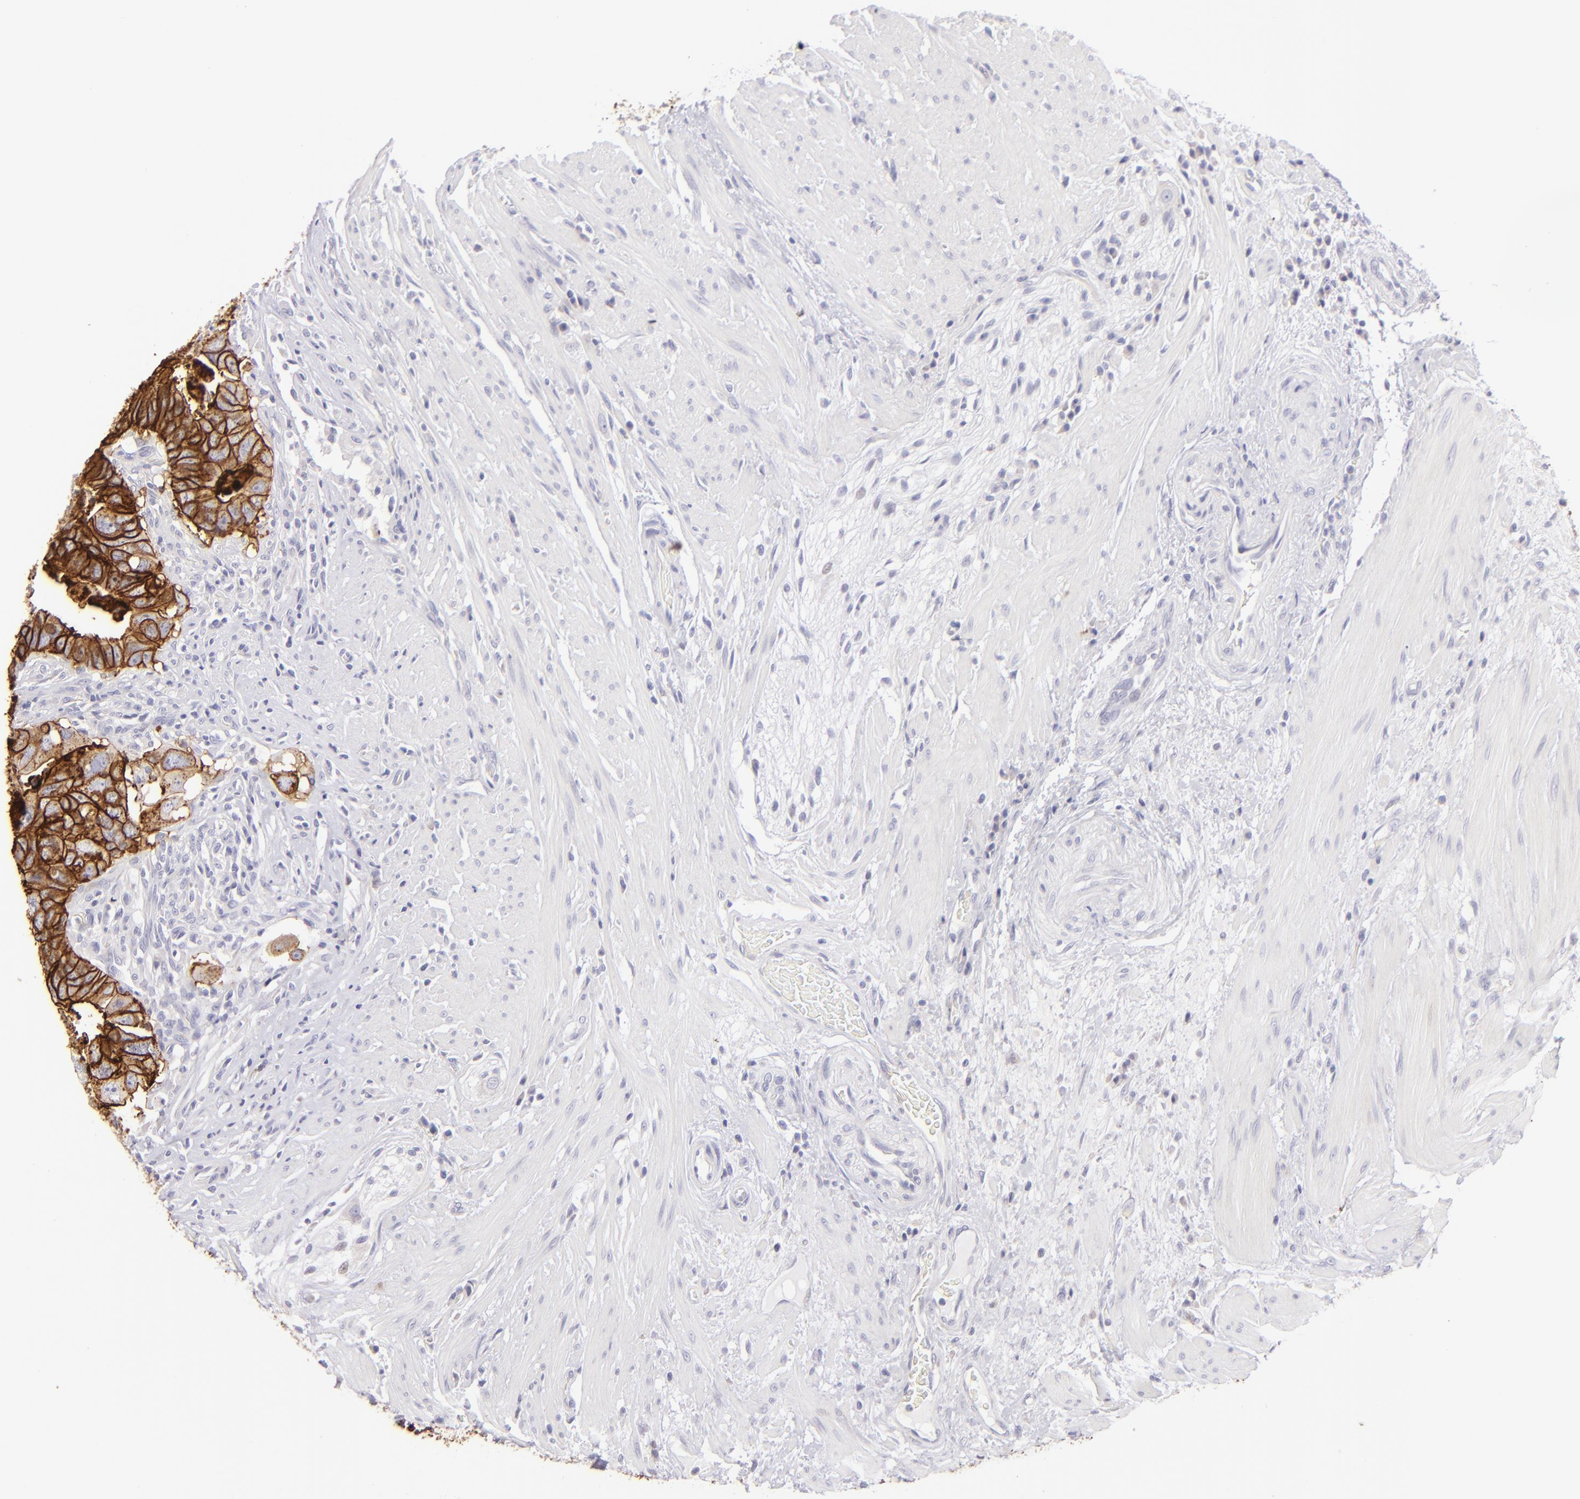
{"staining": {"intensity": "strong", "quantity": ">75%", "location": "cytoplasmic/membranous"}, "tissue": "colorectal cancer", "cell_type": "Tumor cells", "image_type": "cancer", "snomed": [{"axis": "morphology", "description": "Adenocarcinoma, NOS"}, {"axis": "topography", "description": "Rectum"}], "caption": "A high amount of strong cytoplasmic/membranous staining is seen in about >75% of tumor cells in adenocarcinoma (colorectal) tissue.", "gene": "CLDN4", "patient": {"sex": "male", "age": 53}}